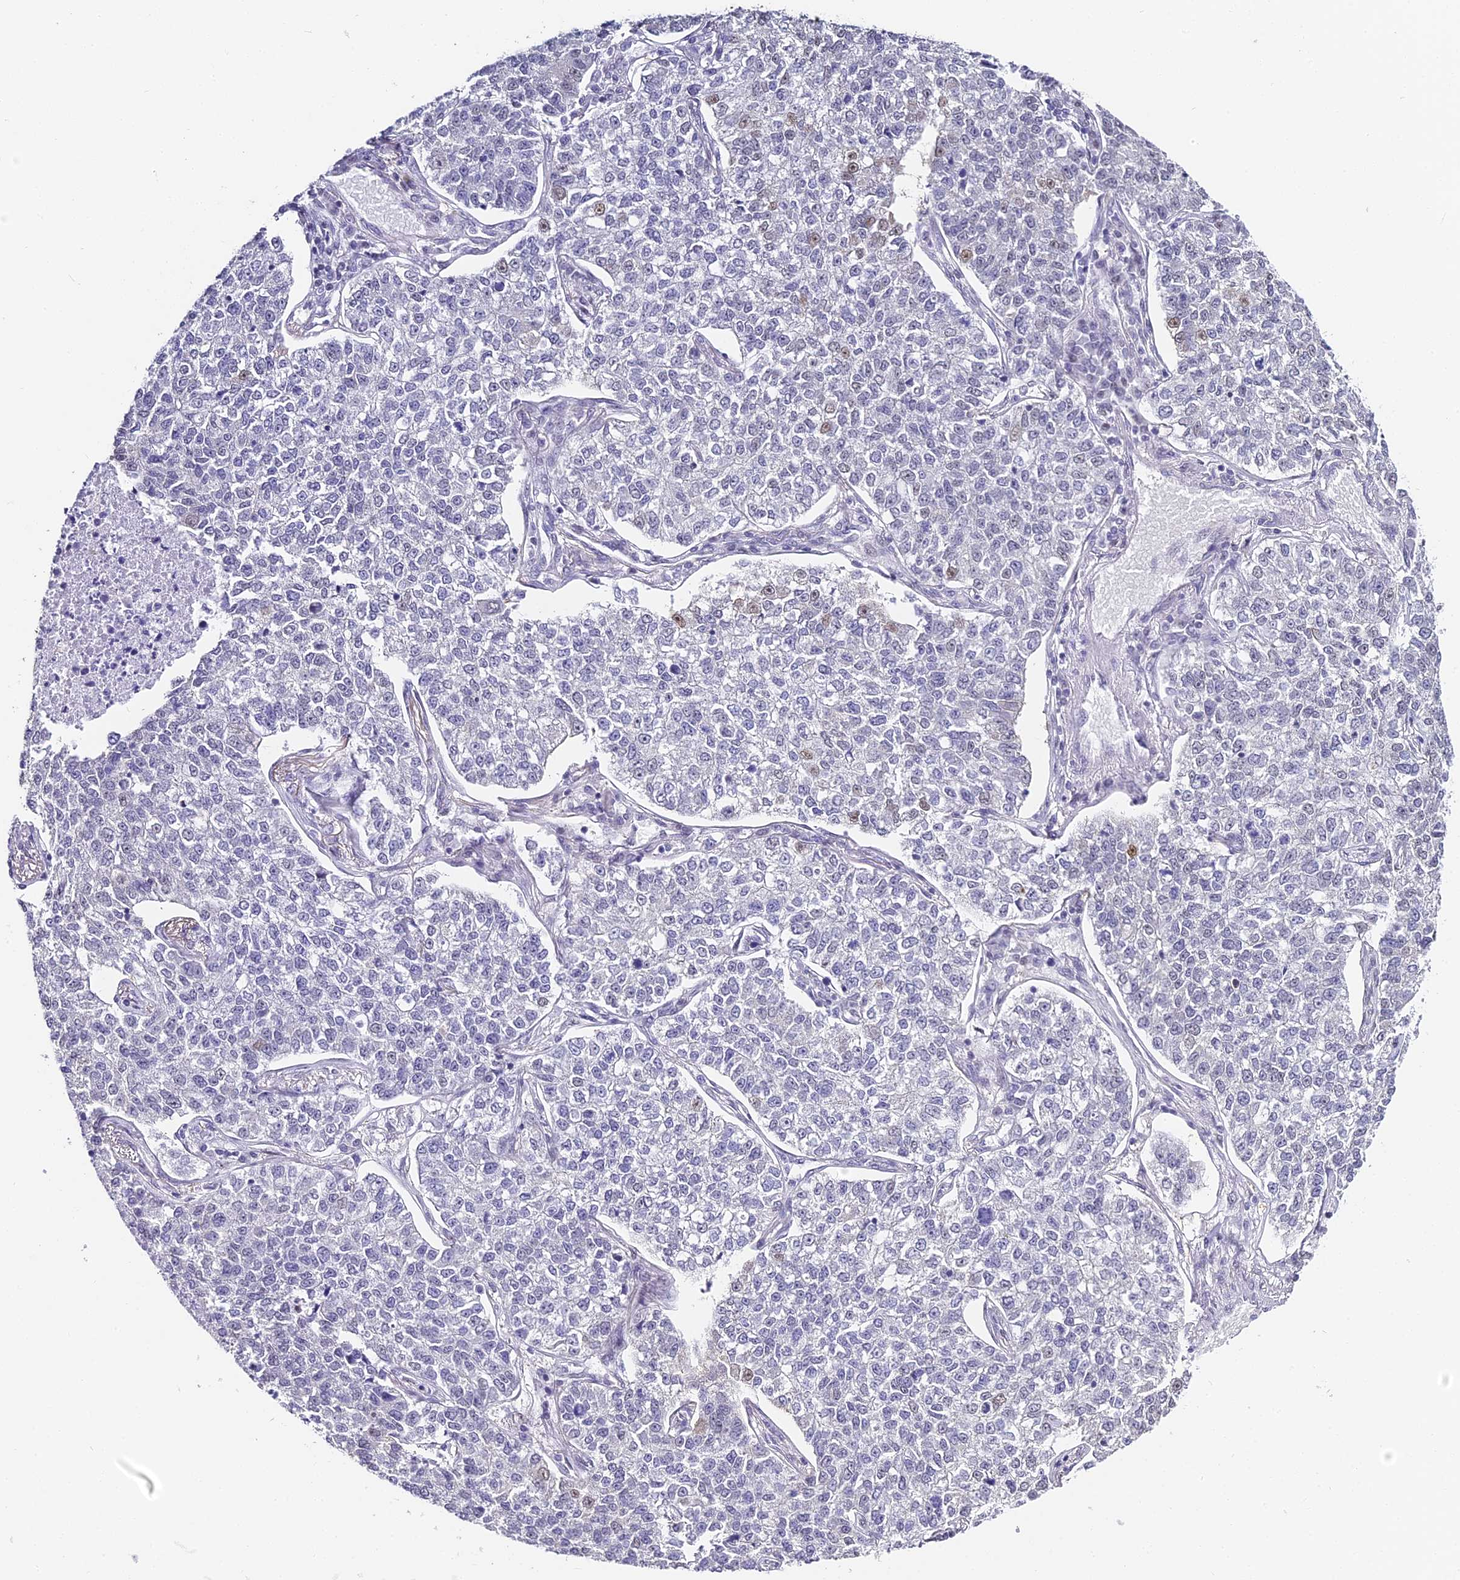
{"staining": {"intensity": "weak", "quantity": "<25%", "location": "nuclear"}, "tissue": "lung cancer", "cell_type": "Tumor cells", "image_type": "cancer", "snomed": [{"axis": "morphology", "description": "Adenocarcinoma, NOS"}, {"axis": "topography", "description": "Lung"}], "caption": "Tumor cells are negative for brown protein staining in lung cancer.", "gene": "ABHD14A-ACY1", "patient": {"sex": "male", "age": 49}}